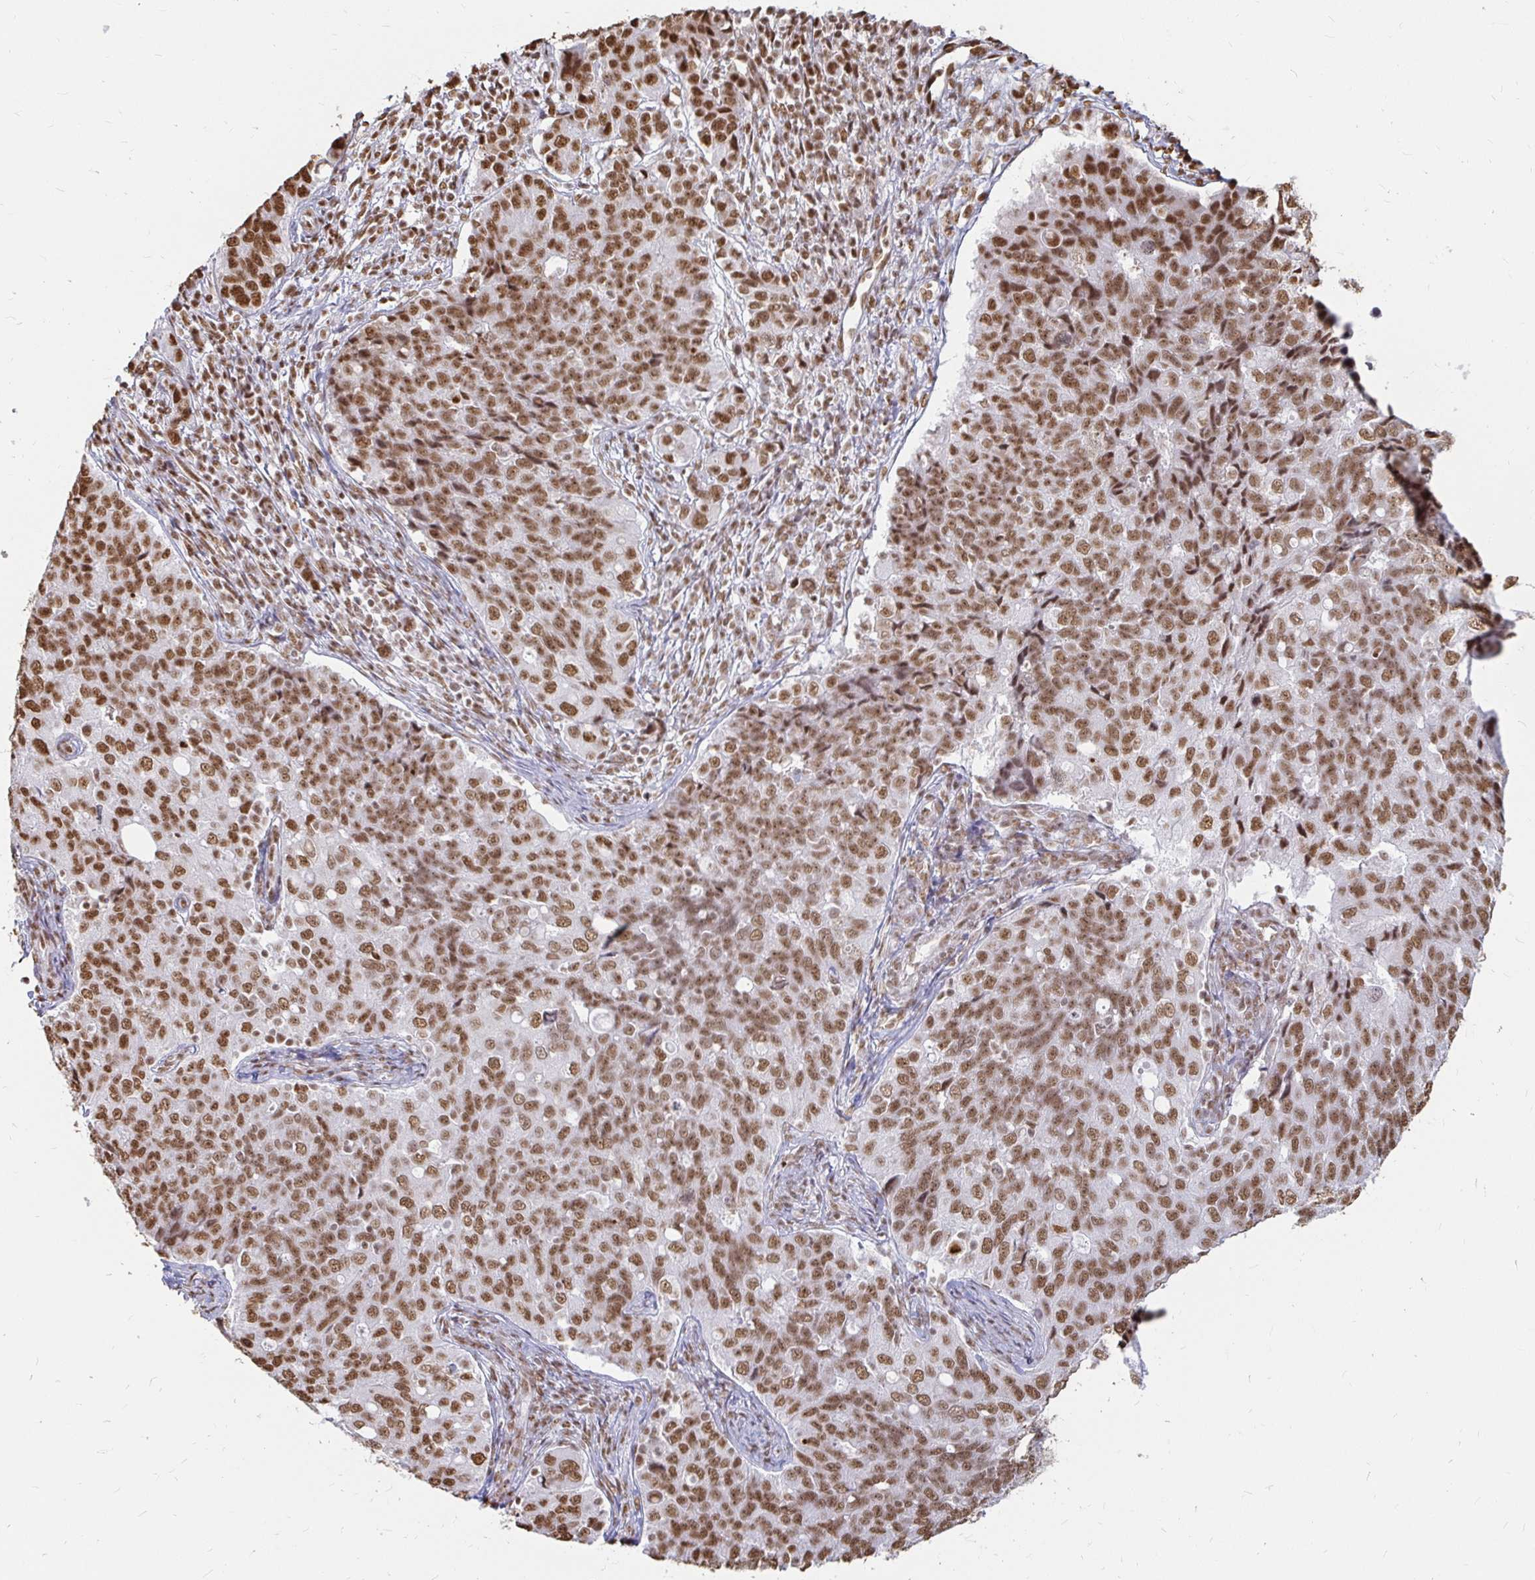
{"staining": {"intensity": "moderate", "quantity": ">75%", "location": "nuclear"}, "tissue": "endometrial cancer", "cell_type": "Tumor cells", "image_type": "cancer", "snomed": [{"axis": "morphology", "description": "Adenocarcinoma, NOS"}, {"axis": "topography", "description": "Endometrium"}], "caption": "This is an image of IHC staining of endometrial cancer (adenocarcinoma), which shows moderate staining in the nuclear of tumor cells.", "gene": "HNRNPU", "patient": {"sex": "female", "age": 43}}